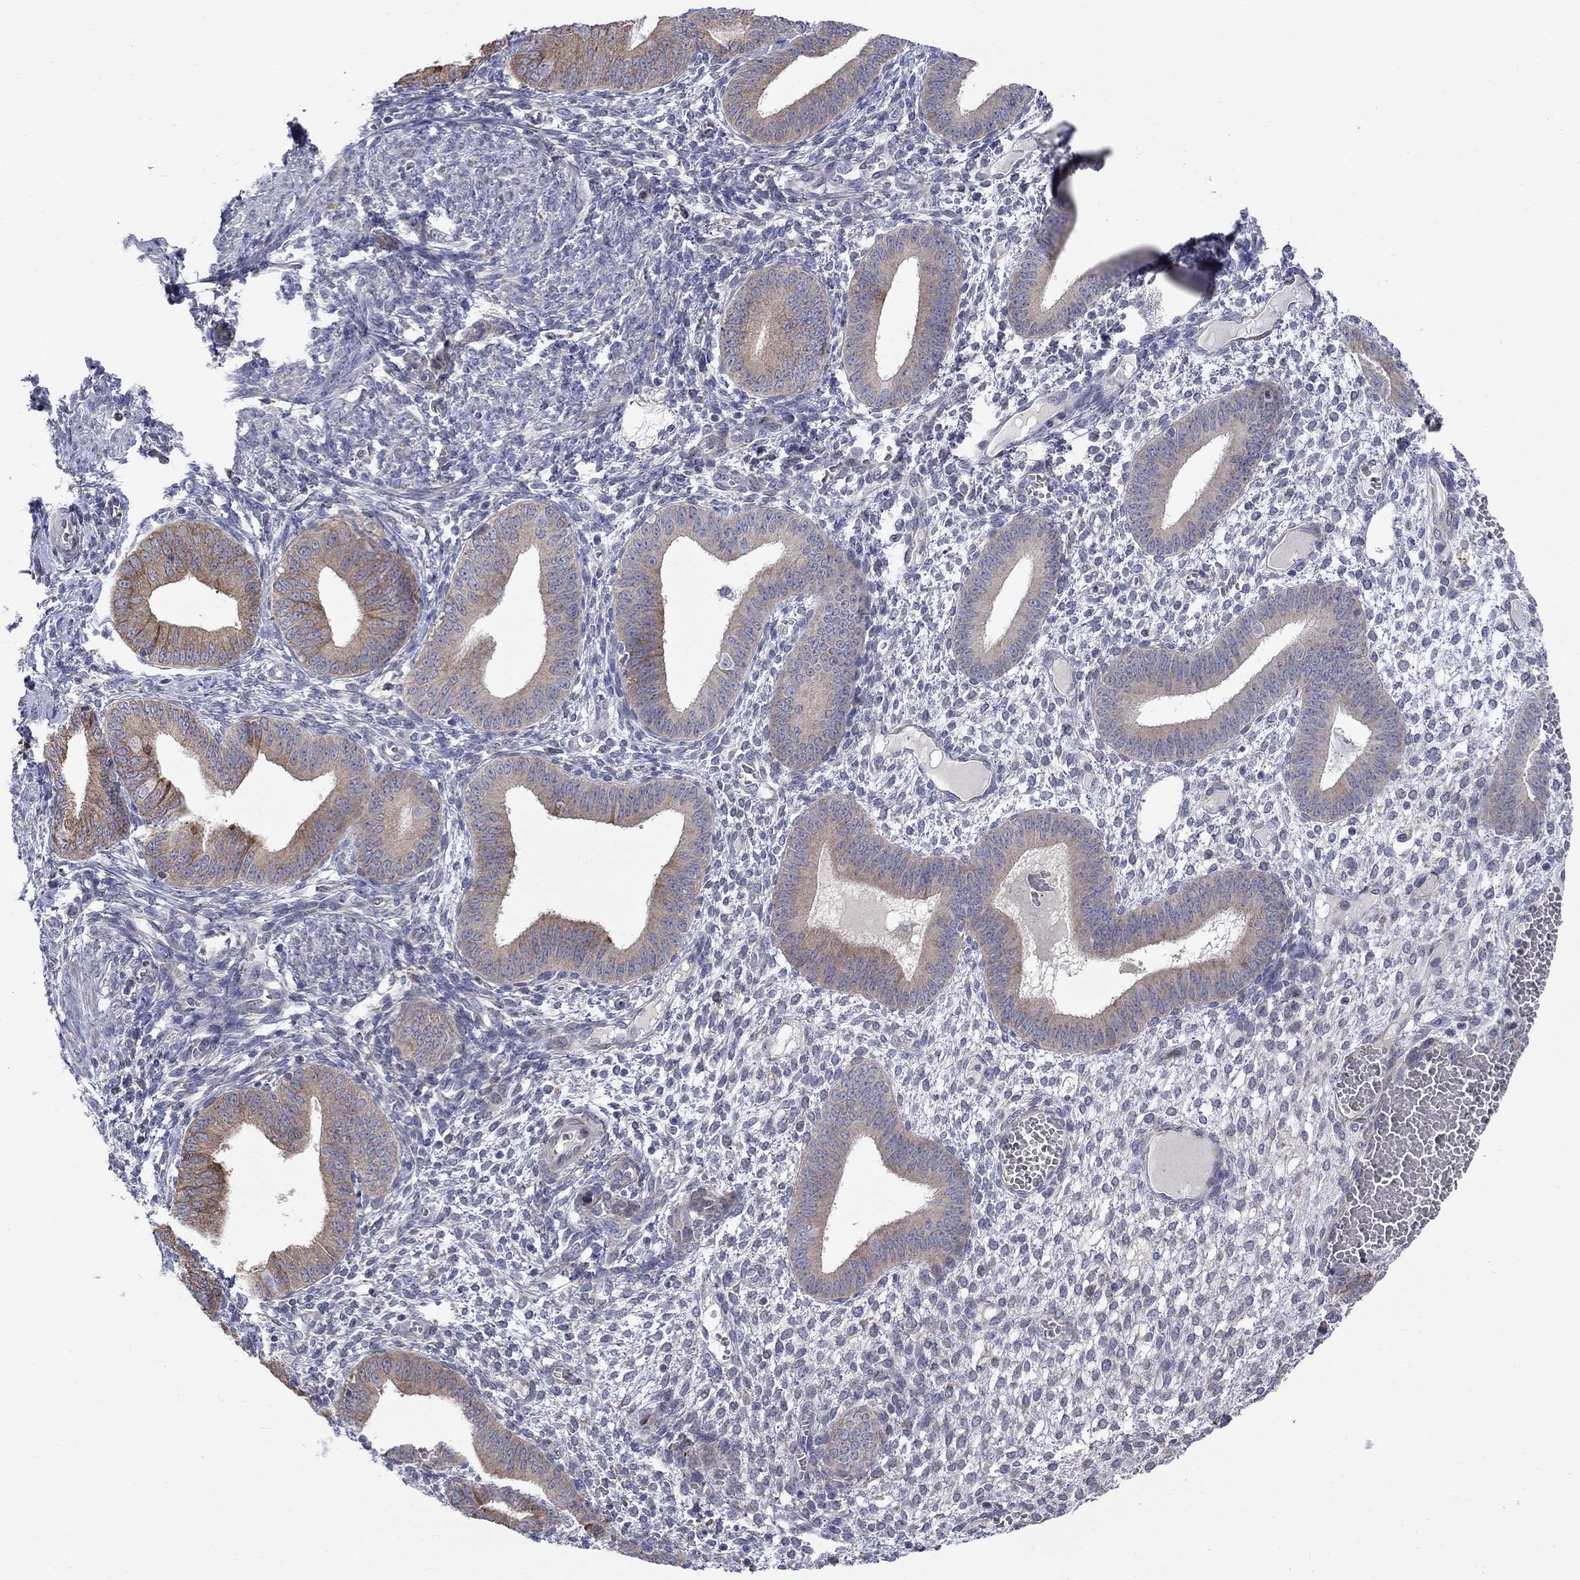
{"staining": {"intensity": "negative", "quantity": "none", "location": "none"}, "tissue": "endometrium", "cell_type": "Cells in endometrial stroma", "image_type": "normal", "snomed": [{"axis": "morphology", "description": "Normal tissue, NOS"}, {"axis": "topography", "description": "Endometrium"}], "caption": "An image of endometrium stained for a protein exhibits no brown staining in cells in endometrial stroma. Nuclei are stained in blue.", "gene": "ASNS", "patient": {"sex": "female", "age": 42}}